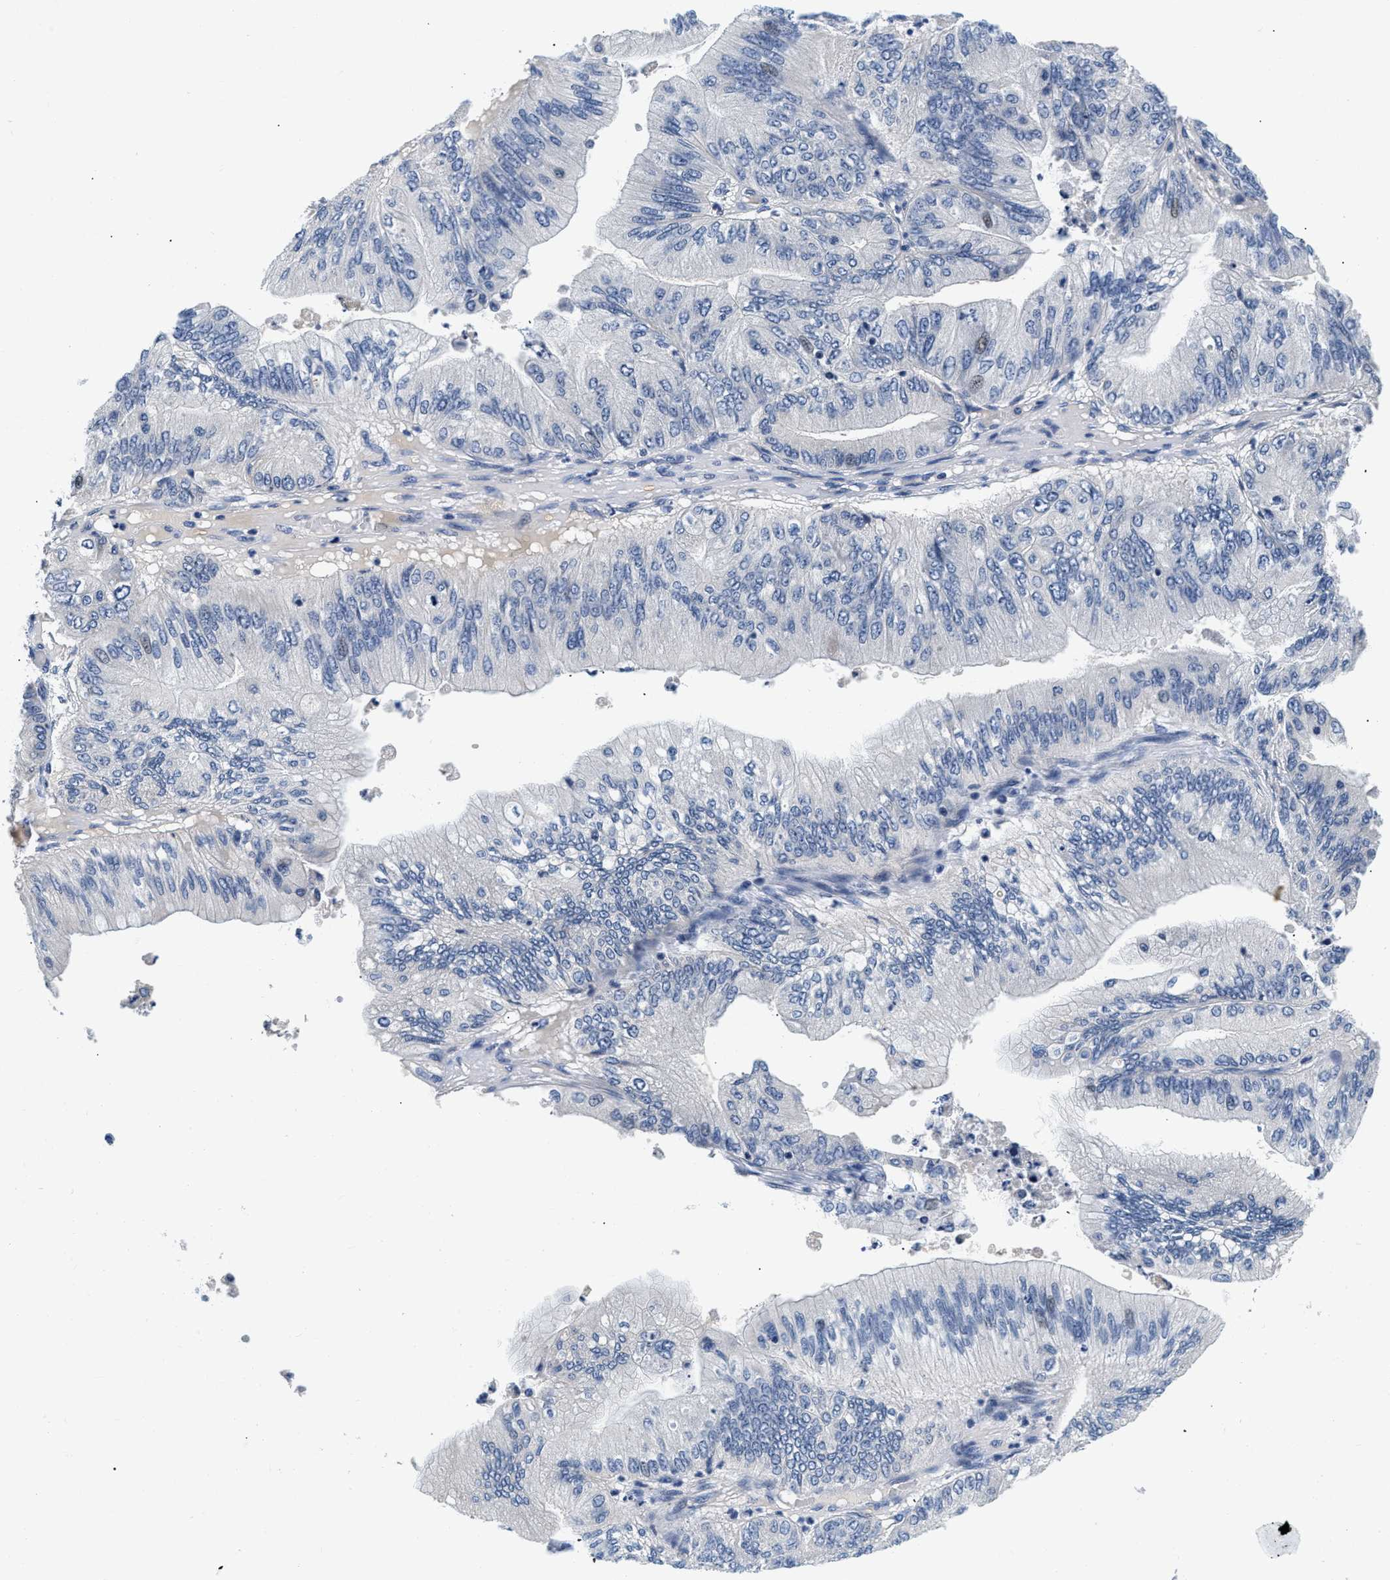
{"staining": {"intensity": "negative", "quantity": "none", "location": "none"}, "tissue": "ovarian cancer", "cell_type": "Tumor cells", "image_type": "cancer", "snomed": [{"axis": "morphology", "description": "Cystadenocarcinoma, mucinous, NOS"}, {"axis": "topography", "description": "Ovary"}], "caption": "An immunohistochemistry (IHC) histopathology image of ovarian cancer (mucinous cystadenocarcinoma) is shown. There is no staining in tumor cells of ovarian cancer (mucinous cystadenocarcinoma).", "gene": "PDP1", "patient": {"sex": "female", "age": 61}}